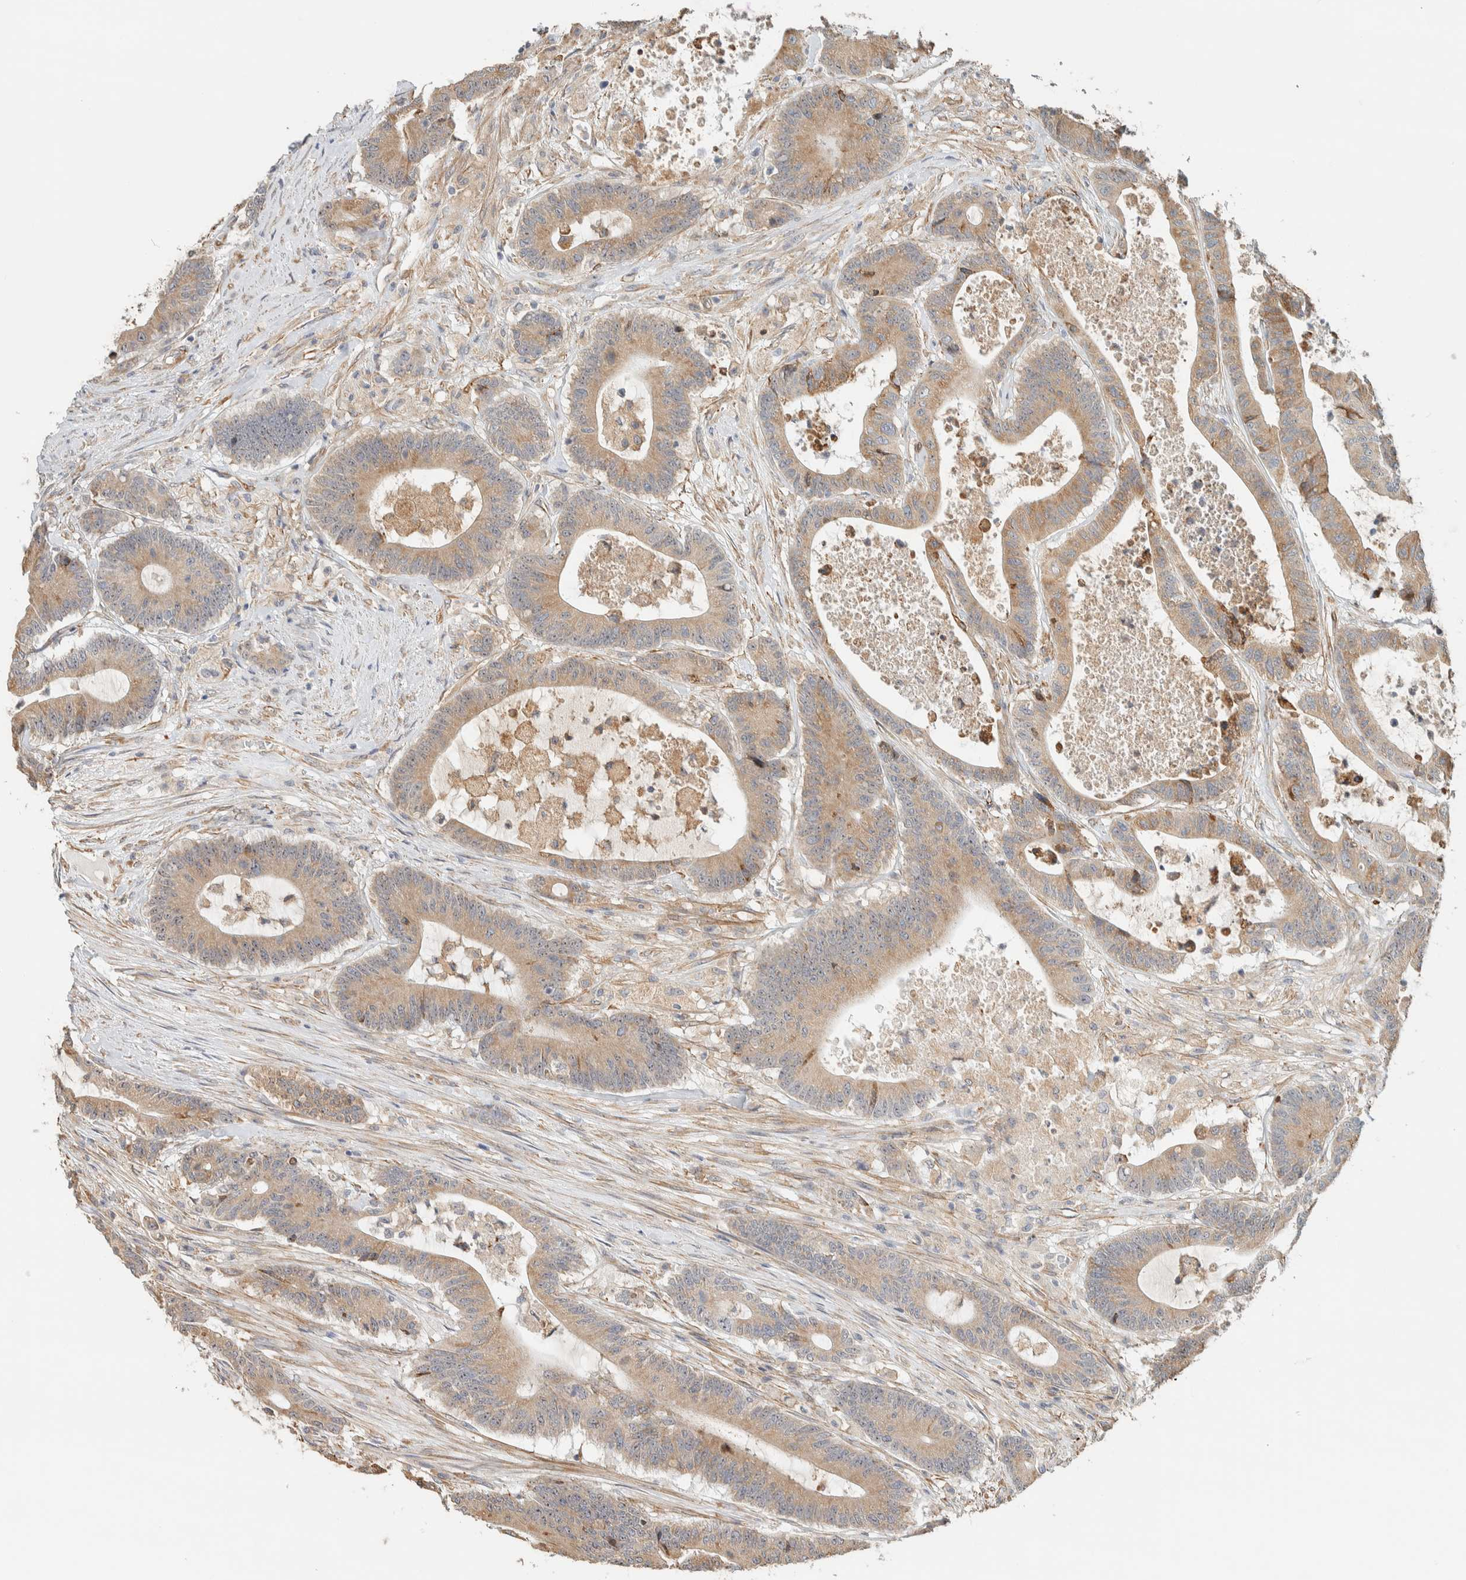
{"staining": {"intensity": "weak", "quantity": ">75%", "location": "cytoplasmic/membranous"}, "tissue": "colorectal cancer", "cell_type": "Tumor cells", "image_type": "cancer", "snomed": [{"axis": "morphology", "description": "Adenocarcinoma, NOS"}, {"axis": "topography", "description": "Colon"}], "caption": "Colorectal cancer tissue displays weak cytoplasmic/membranous staining in approximately >75% of tumor cells, visualized by immunohistochemistry. Using DAB (brown) and hematoxylin (blue) stains, captured at high magnification using brightfield microscopy.", "gene": "KLHL40", "patient": {"sex": "female", "age": 84}}